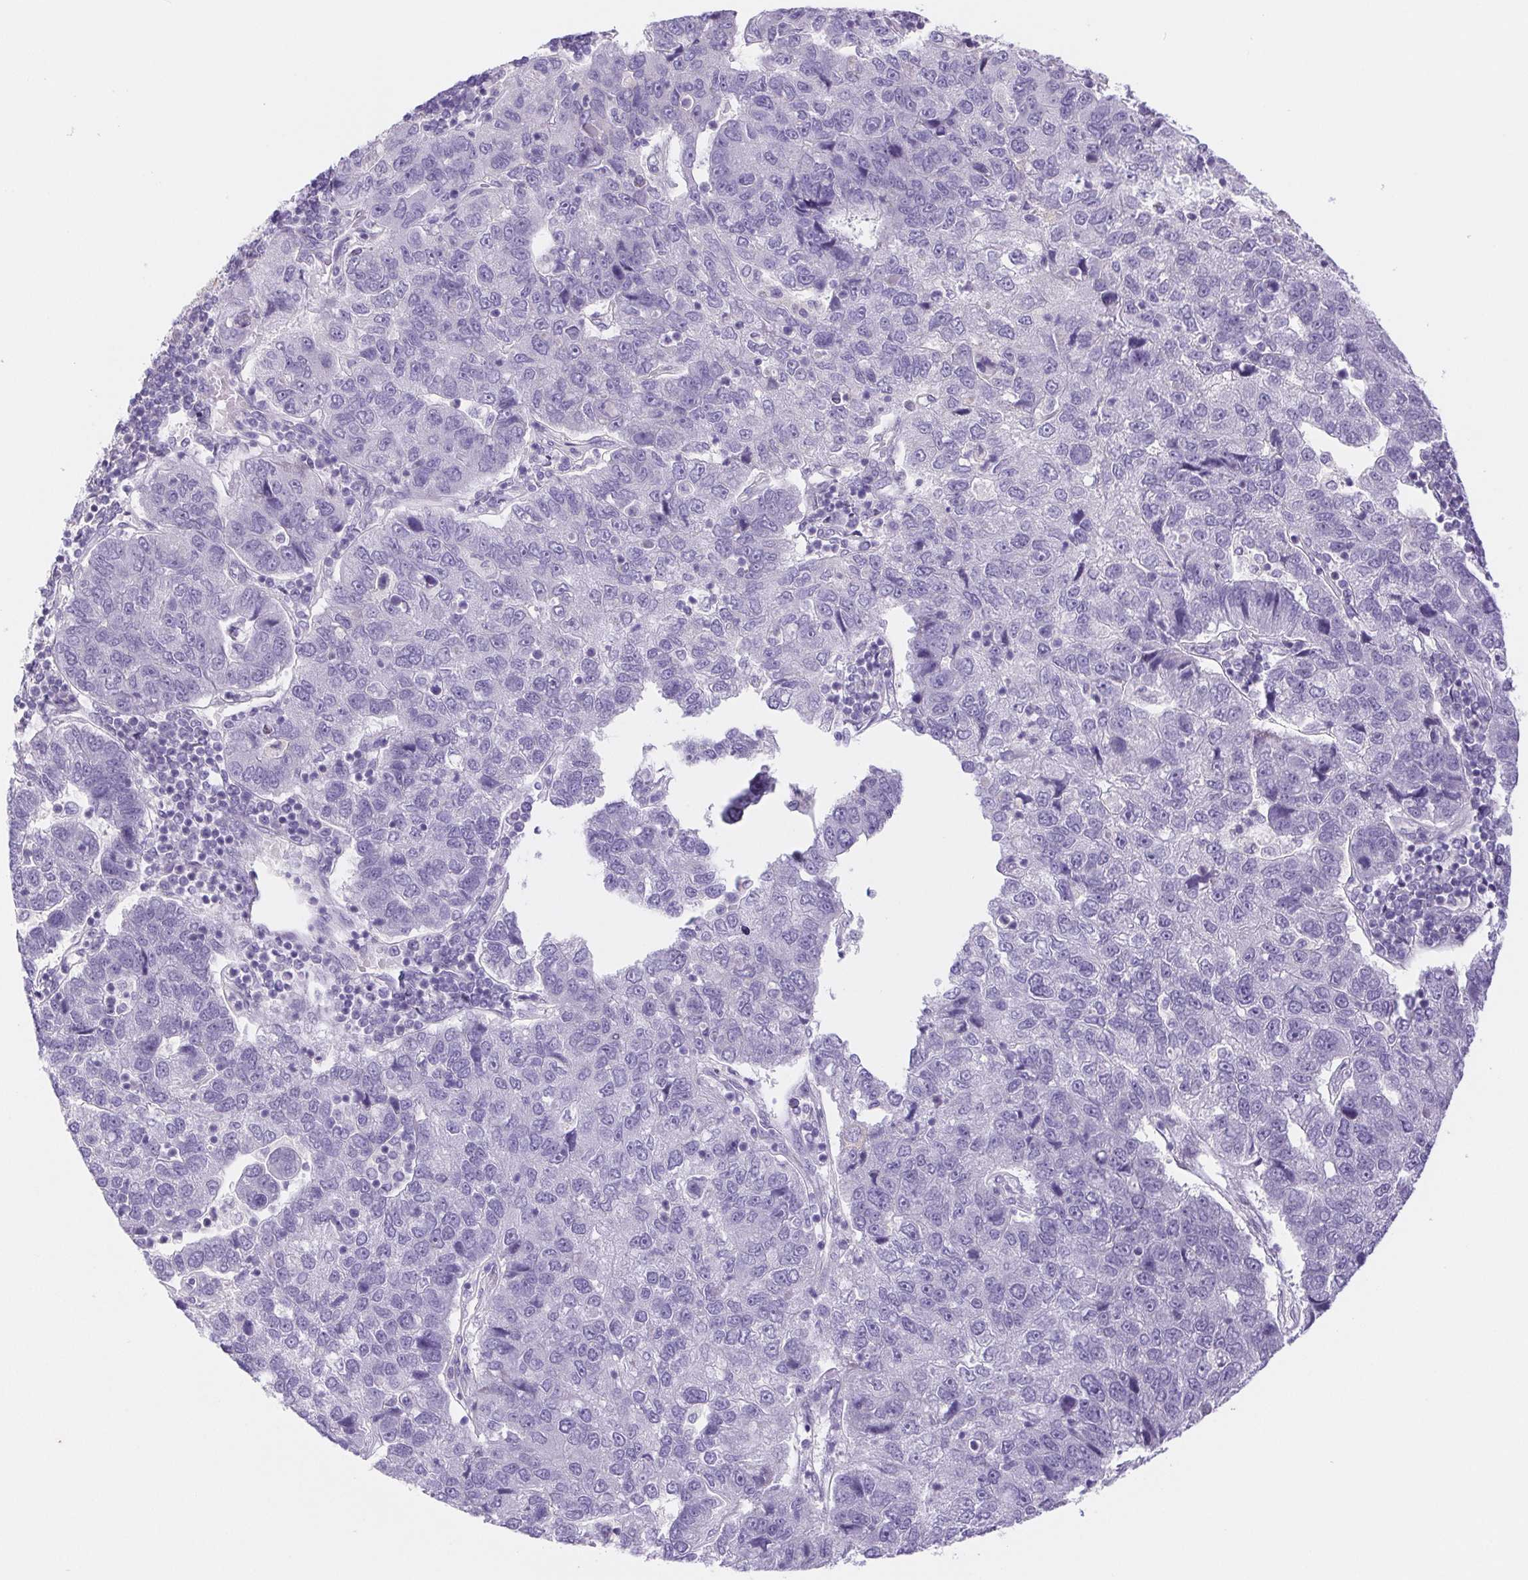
{"staining": {"intensity": "negative", "quantity": "none", "location": "none"}, "tissue": "pancreatic cancer", "cell_type": "Tumor cells", "image_type": "cancer", "snomed": [{"axis": "morphology", "description": "Adenocarcinoma, NOS"}, {"axis": "topography", "description": "Pancreas"}], "caption": "Tumor cells show no significant protein expression in pancreatic adenocarcinoma. (DAB (3,3'-diaminobenzidine) immunohistochemistry visualized using brightfield microscopy, high magnification).", "gene": "DYNC2LI1", "patient": {"sex": "female", "age": 61}}